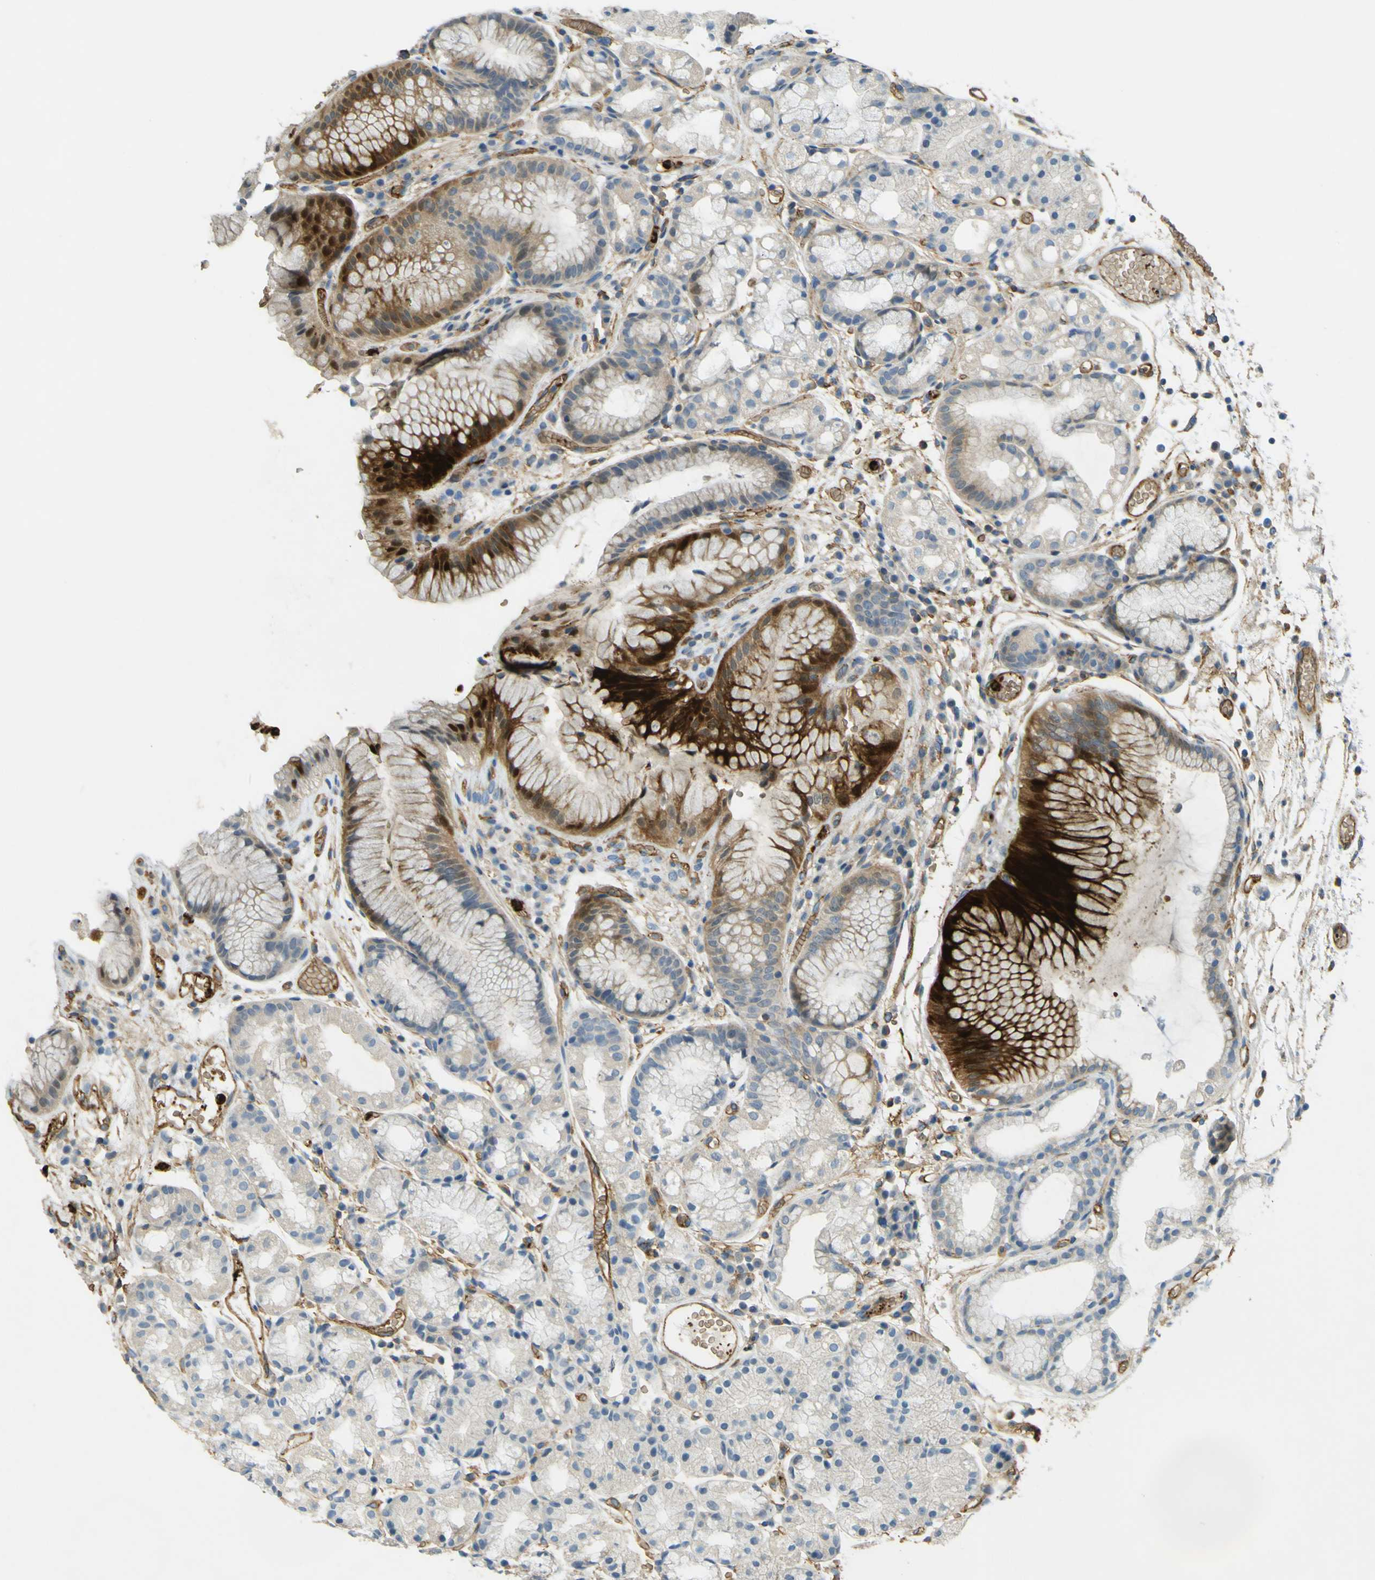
{"staining": {"intensity": "strong", "quantity": "25%-75%", "location": "cytoplasmic/membranous"}, "tissue": "stomach", "cell_type": "Glandular cells", "image_type": "normal", "snomed": [{"axis": "morphology", "description": "Normal tissue, NOS"}, {"axis": "topography", "description": "Stomach, upper"}], "caption": "Immunohistochemistry (DAB (3,3'-diaminobenzidine)) staining of unremarkable human stomach reveals strong cytoplasmic/membranous protein expression in about 25%-75% of glandular cells. (IHC, brightfield microscopy, high magnification).", "gene": "PLXDC1", "patient": {"sex": "male", "age": 72}}